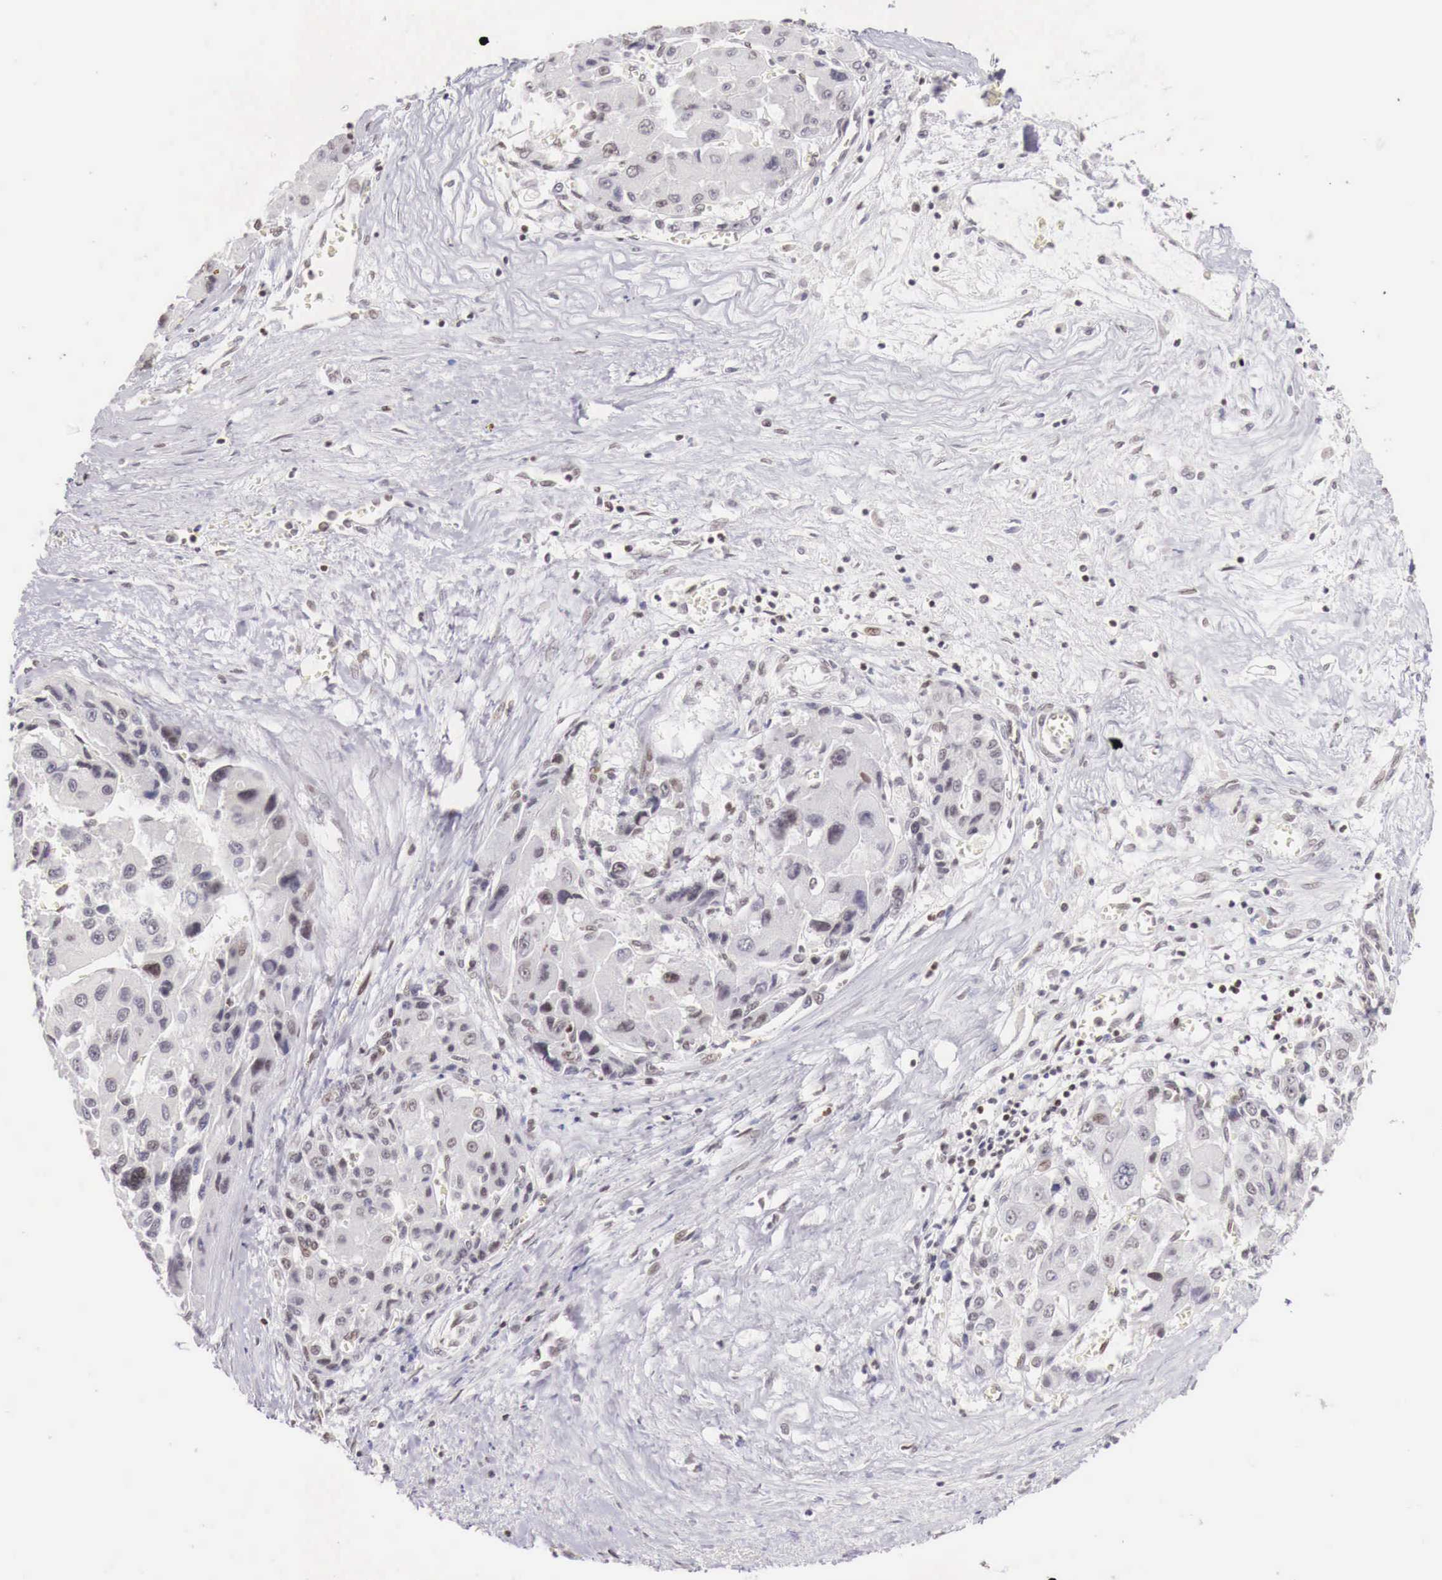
{"staining": {"intensity": "weak", "quantity": "<25%", "location": "nuclear"}, "tissue": "liver cancer", "cell_type": "Tumor cells", "image_type": "cancer", "snomed": [{"axis": "morphology", "description": "Carcinoma, Hepatocellular, NOS"}, {"axis": "topography", "description": "Liver"}], "caption": "The histopathology image reveals no staining of tumor cells in hepatocellular carcinoma (liver).", "gene": "PHF14", "patient": {"sex": "male", "age": 64}}